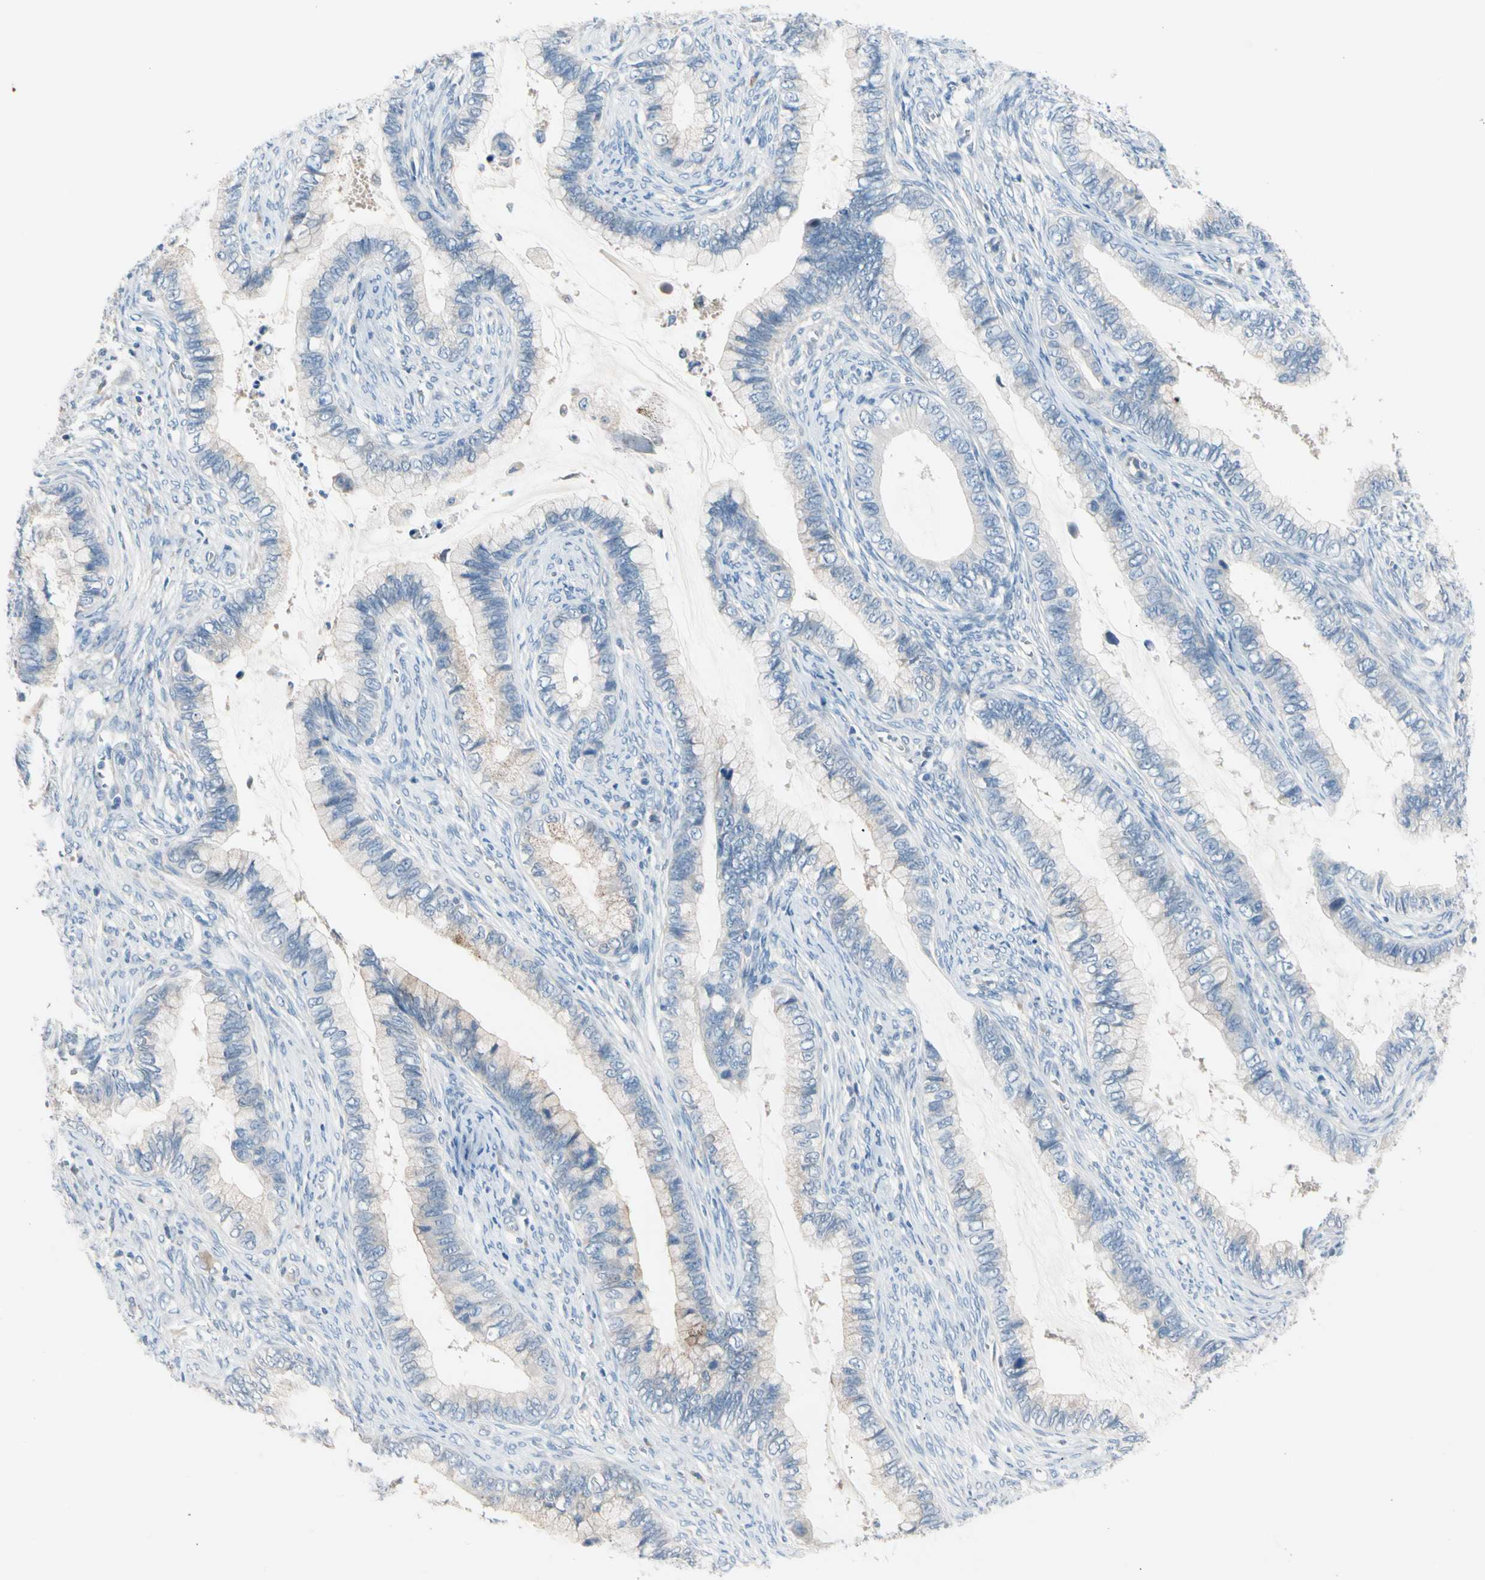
{"staining": {"intensity": "weak", "quantity": "<25%", "location": "cytoplasmic/membranous"}, "tissue": "cervical cancer", "cell_type": "Tumor cells", "image_type": "cancer", "snomed": [{"axis": "morphology", "description": "Adenocarcinoma, NOS"}, {"axis": "topography", "description": "Cervix"}], "caption": "IHC photomicrograph of cervical adenocarcinoma stained for a protein (brown), which demonstrates no positivity in tumor cells.", "gene": "CASQ1", "patient": {"sex": "female", "age": 44}}